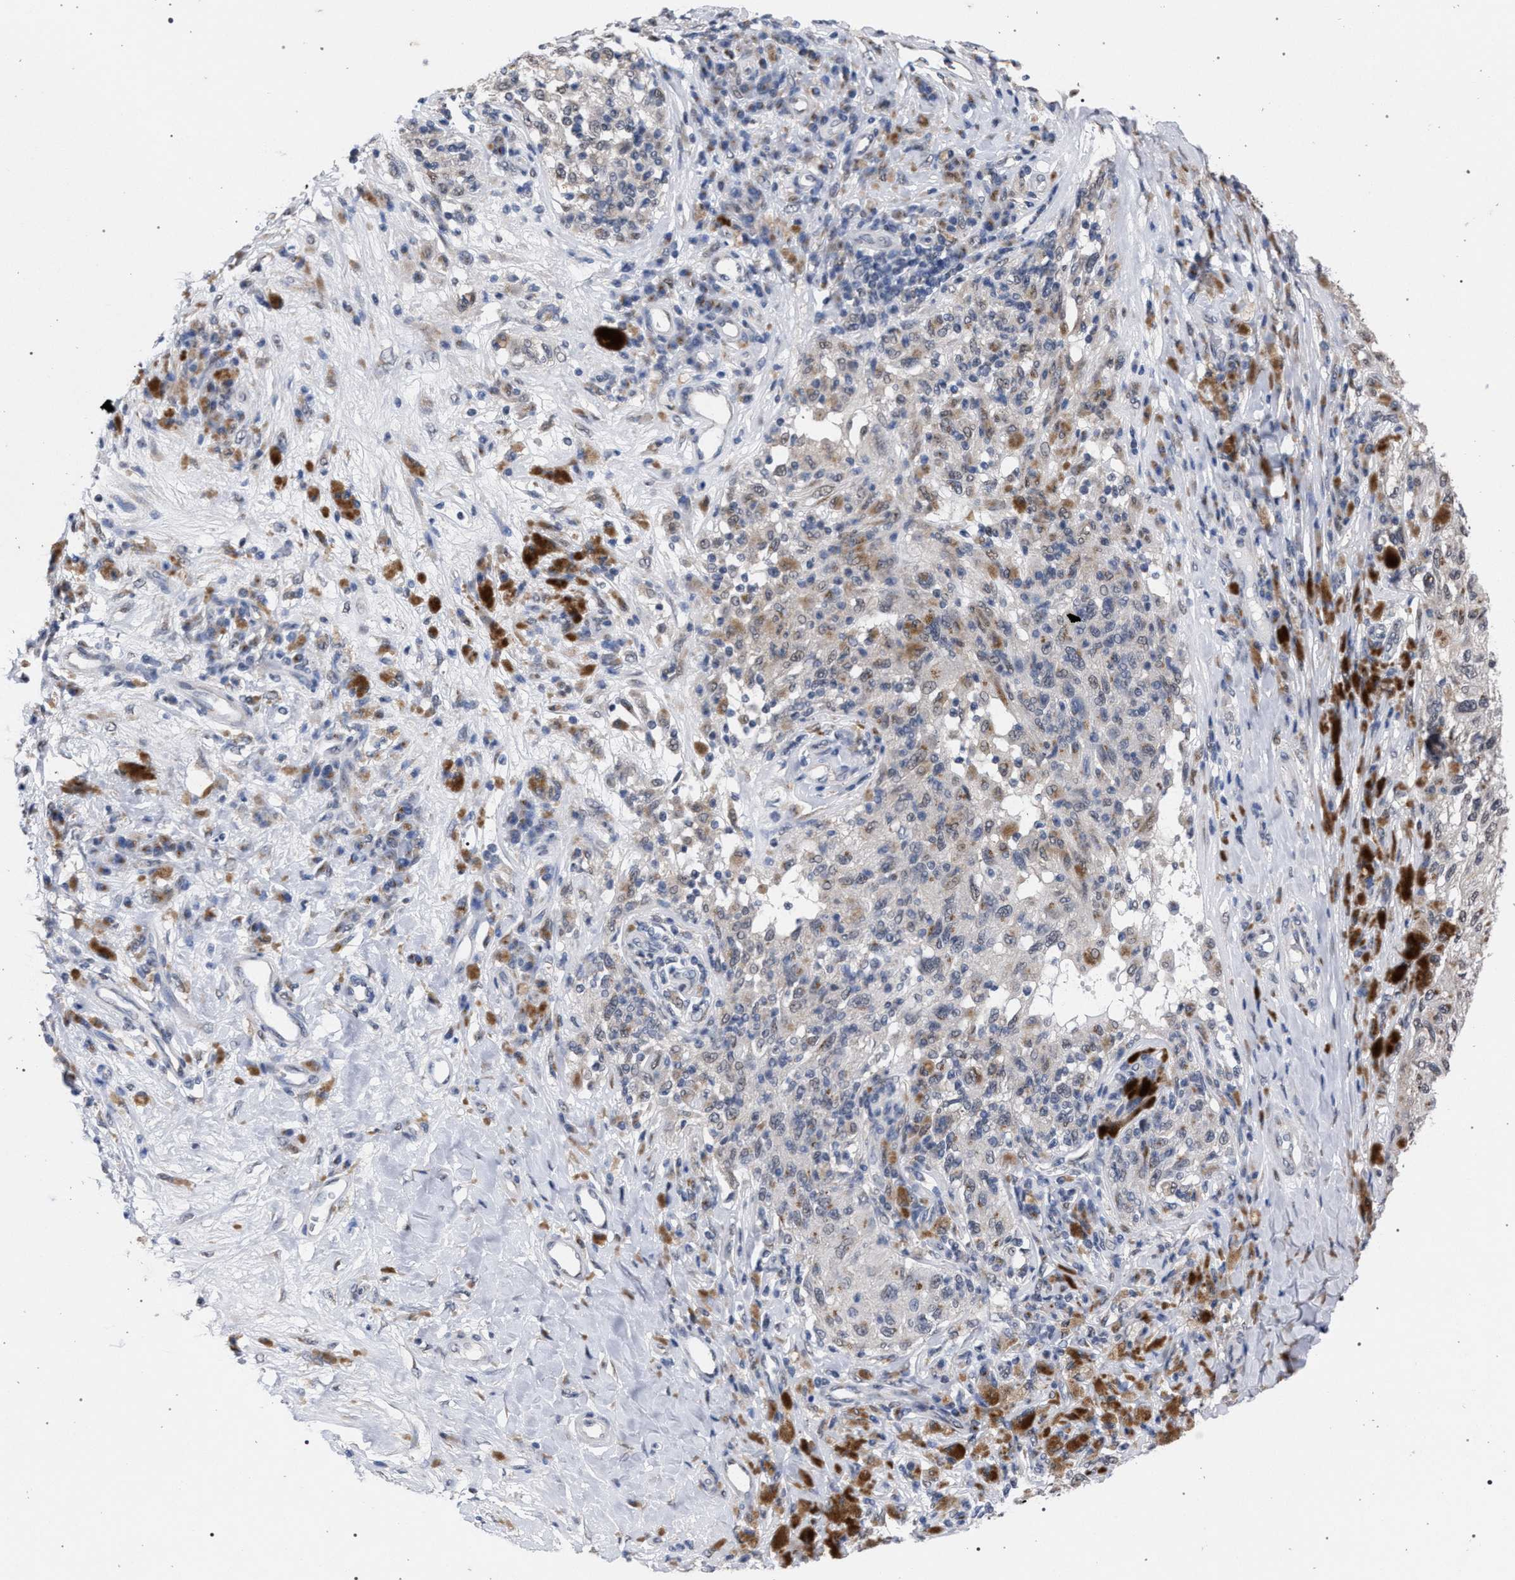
{"staining": {"intensity": "moderate", "quantity": "25%-75%", "location": "cytoplasmic/membranous"}, "tissue": "melanoma", "cell_type": "Tumor cells", "image_type": "cancer", "snomed": [{"axis": "morphology", "description": "Malignant melanoma, NOS"}, {"axis": "topography", "description": "Skin"}], "caption": "Immunohistochemical staining of melanoma shows medium levels of moderate cytoplasmic/membranous protein positivity in approximately 25%-75% of tumor cells.", "gene": "GOLGA2", "patient": {"sex": "female", "age": 73}}